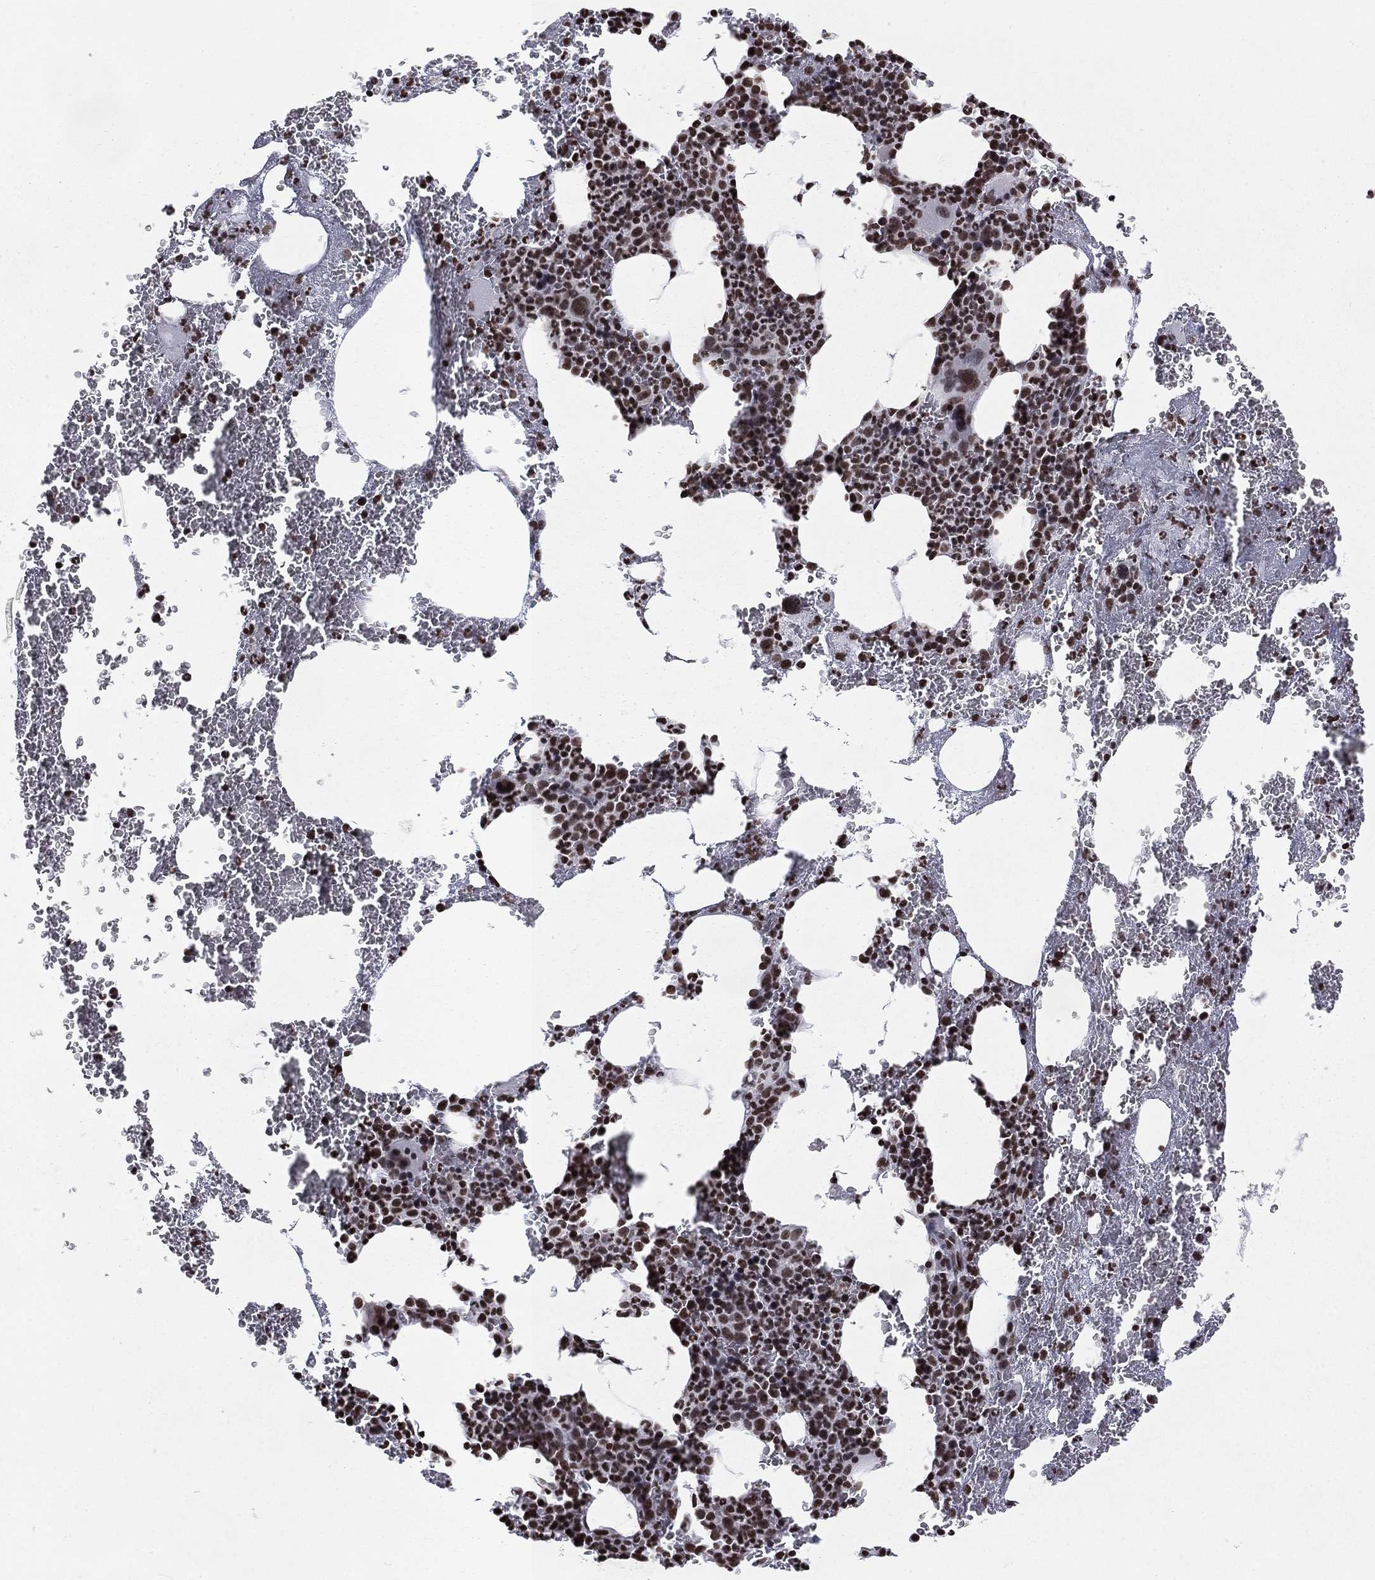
{"staining": {"intensity": "strong", "quantity": ">75%", "location": "nuclear"}, "tissue": "bone marrow", "cell_type": "Hematopoietic cells", "image_type": "normal", "snomed": [{"axis": "morphology", "description": "Normal tissue, NOS"}, {"axis": "topography", "description": "Bone marrow"}], "caption": "A high amount of strong nuclear expression is seen in approximately >75% of hematopoietic cells in normal bone marrow. (DAB IHC, brown staining for protein, blue staining for nuclei).", "gene": "RFX7", "patient": {"sex": "male", "age": 91}}